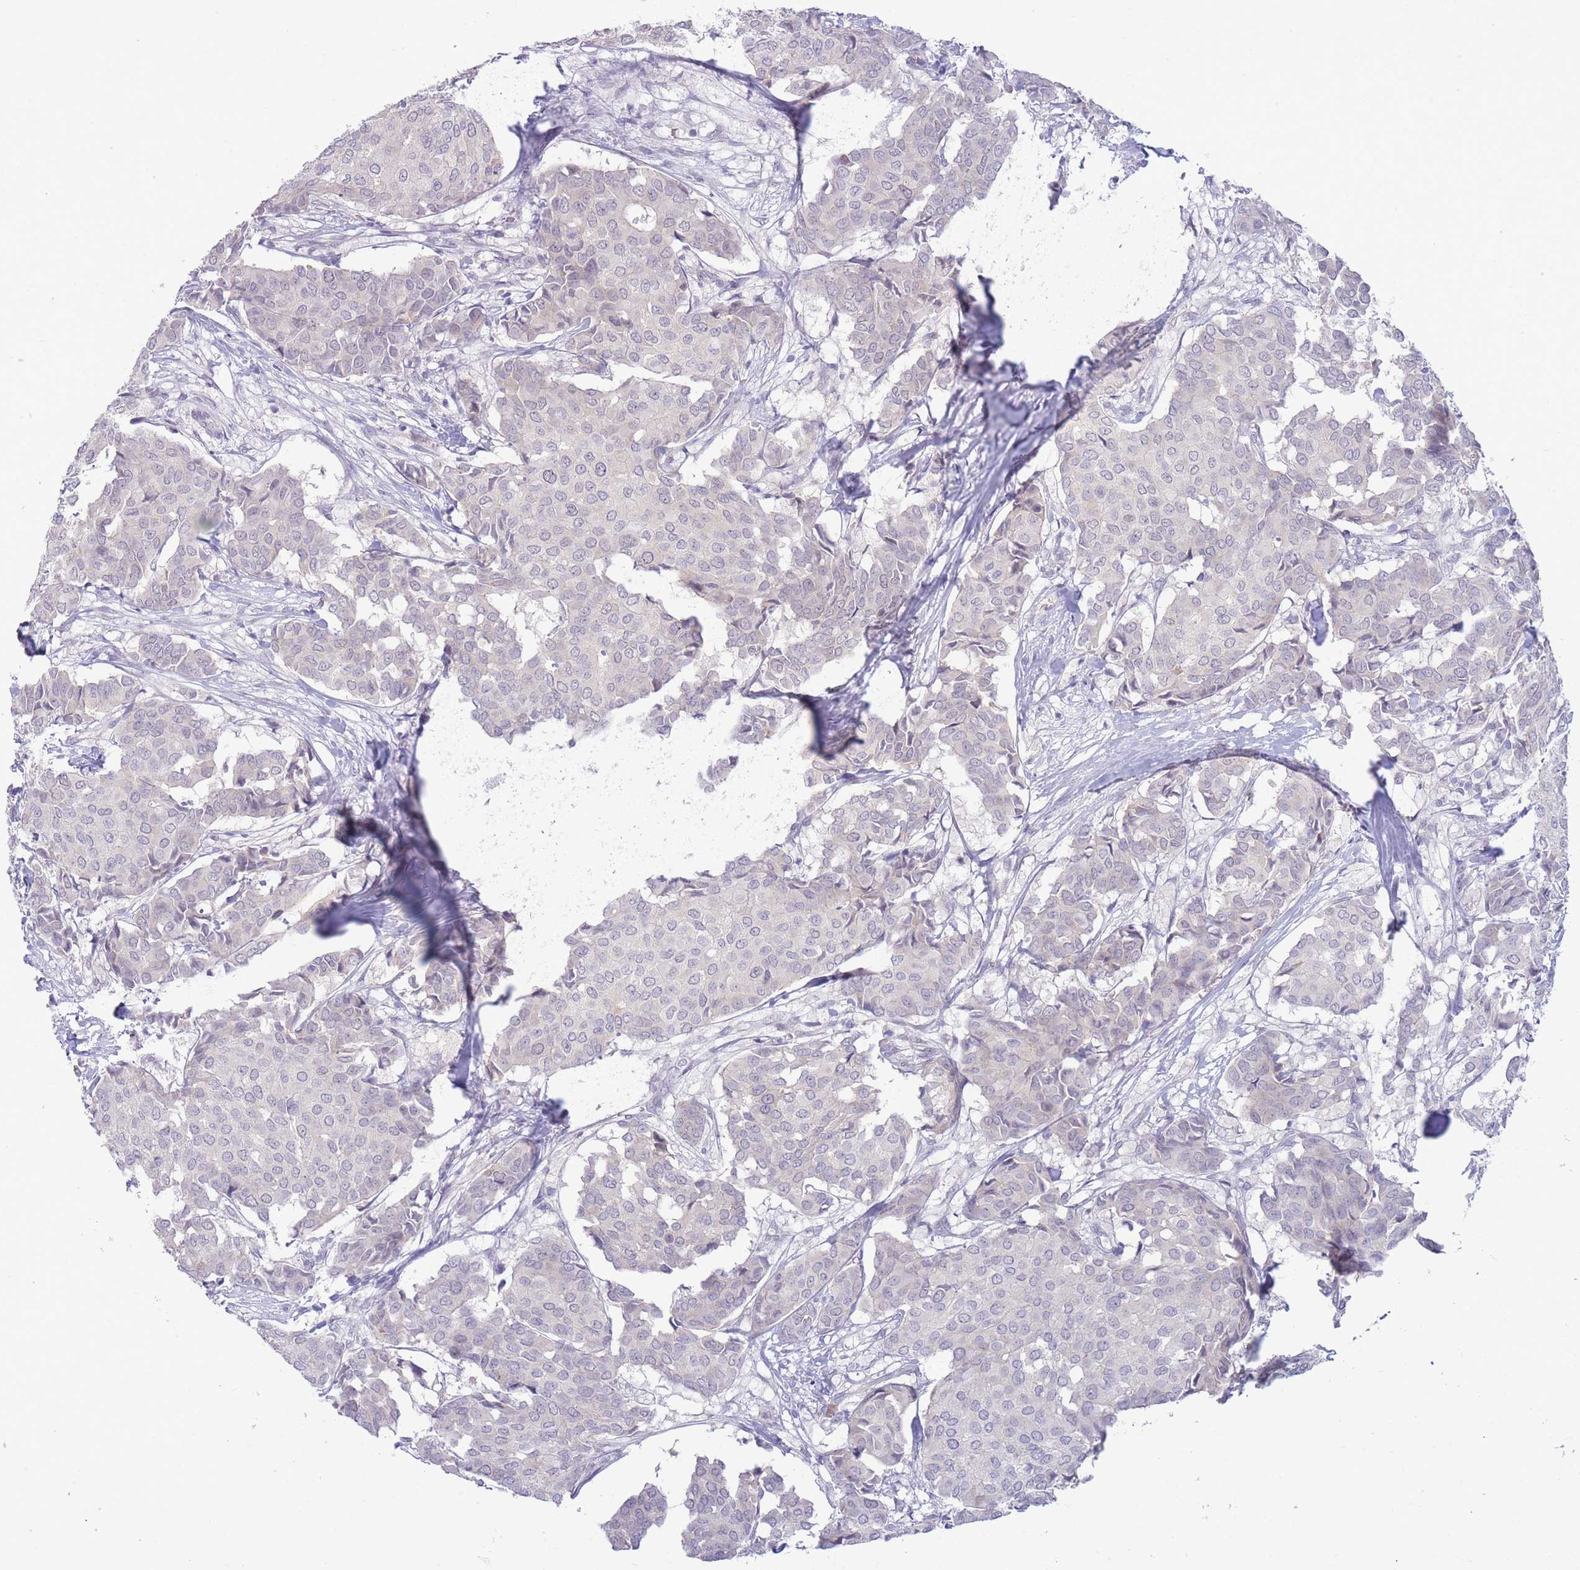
{"staining": {"intensity": "negative", "quantity": "none", "location": "none"}, "tissue": "breast cancer", "cell_type": "Tumor cells", "image_type": "cancer", "snomed": [{"axis": "morphology", "description": "Duct carcinoma"}, {"axis": "topography", "description": "Breast"}], "caption": "Intraductal carcinoma (breast) was stained to show a protein in brown. There is no significant staining in tumor cells. Brightfield microscopy of immunohistochemistry stained with DAB (brown) and hematoxylin (blue), captured at high magnification.", "gene": "FBXO46", "patient": {"sex": "female", "age": 75}}